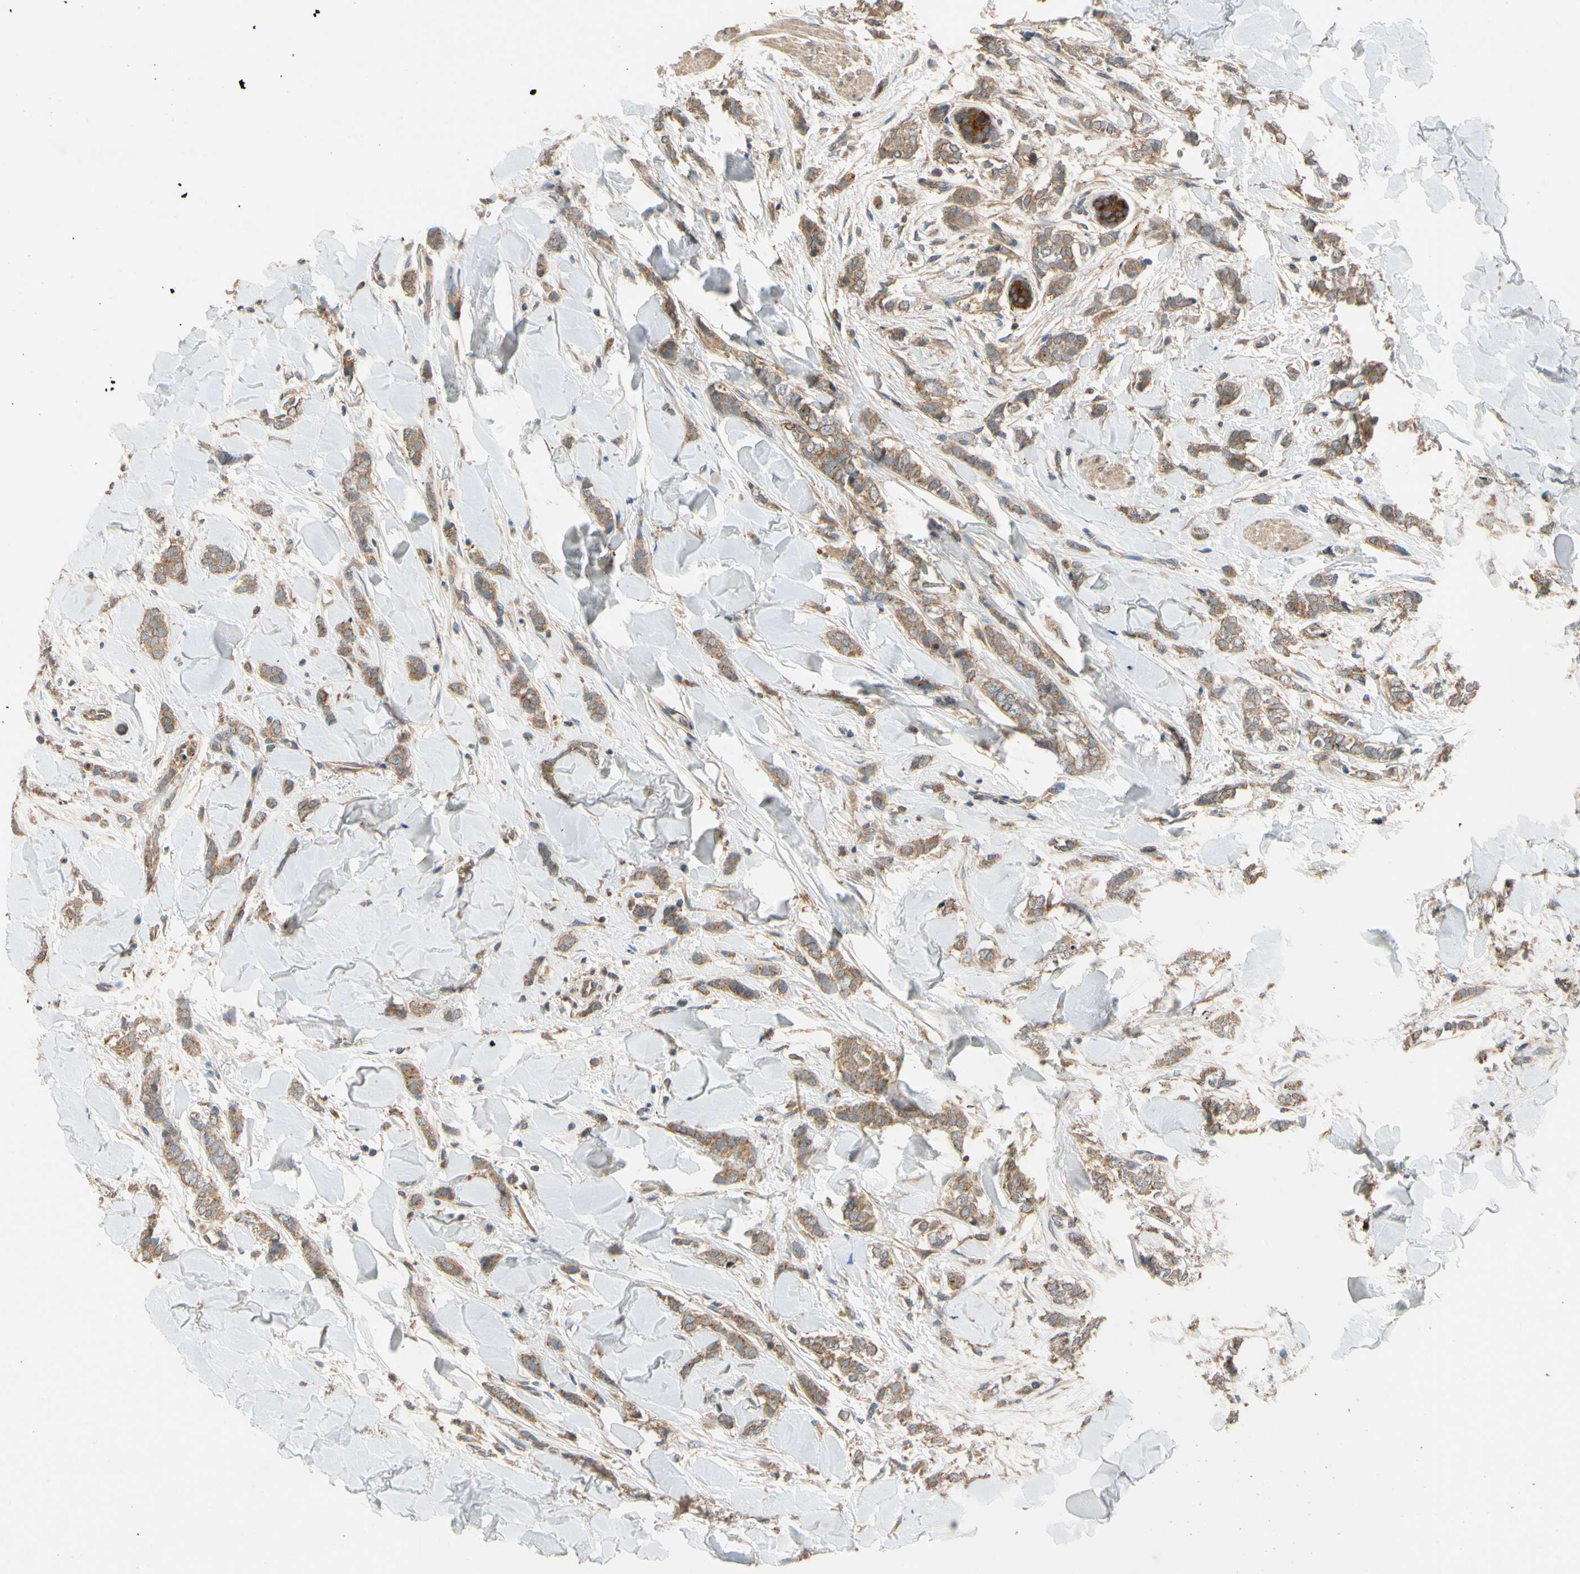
{"staining": {"intensity": "moderate", "quantity": ">75%", "location": "cytoplasmic/membranous"}, "tissue": "breast cancer", "cell_type": "Tumor cells", "image_type": "cancer", "snomed": [{"axis": "morphology", "description": "Lobular carcinoma"}, {"axis": "topography", "description": "Skin"}, {"axis": "topography", "description": "Breast"}], "caption": "Breast cancer (lobular carcinoma) stained for a protein displays moderate cytoplasmic/membranous positivity in tumor cells. (DAB IHC, brown staining for protein, blue staining for nuclei).", "gene": "USP46", "patient": {"sex": "female", "age": 46}}